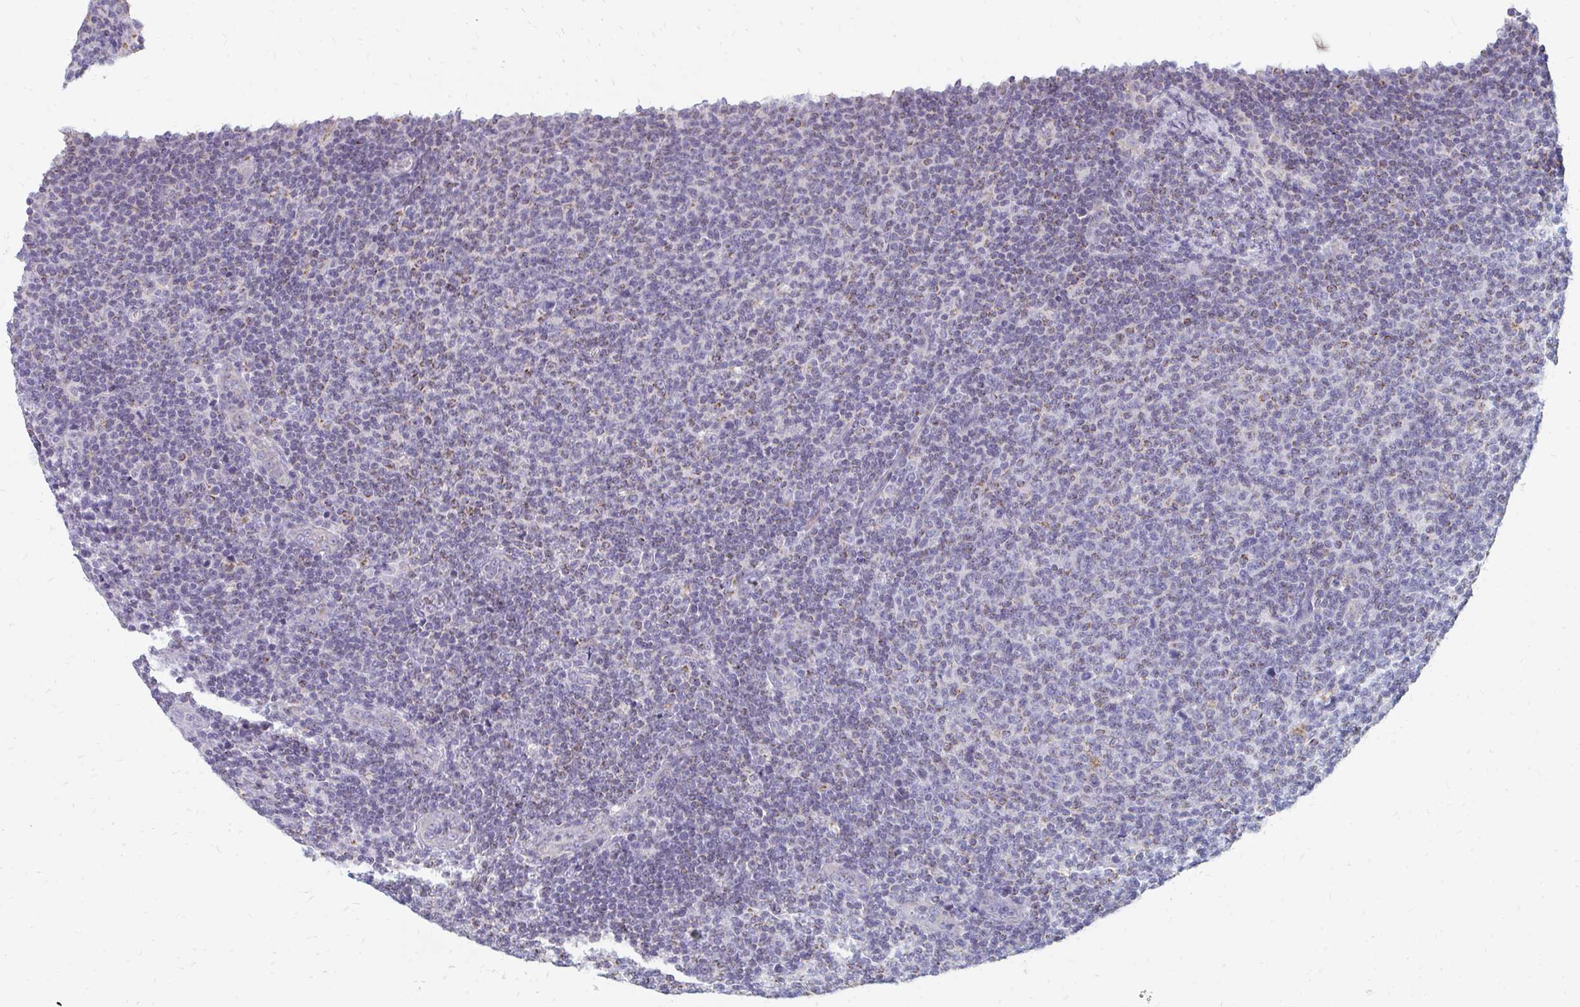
{"staining": {"intensity": "weak", "quantity": "25%-75%", "location": "cytoplasmic/membranous"}, "tissue": "lymphoma", "cell_type": "Tumor cells", "image_type": "cancer", "snomed": [{"axis": "morphology", "description": "Malignant lymphoma, non-Hodgkin's type, Low grade"}, {"axis": "topography", "description": "Lymph node"}], "caption": "Immunohistochemical staining of human malignant lymphoma, non-Hodgkin's type (low-grade) displays low levels of weak cytoplasmic/membranous staining in approximately 25%-75% of tumor cells.", "gene": "OR10V1", "patient": {"sex": "male", "age": 66}}